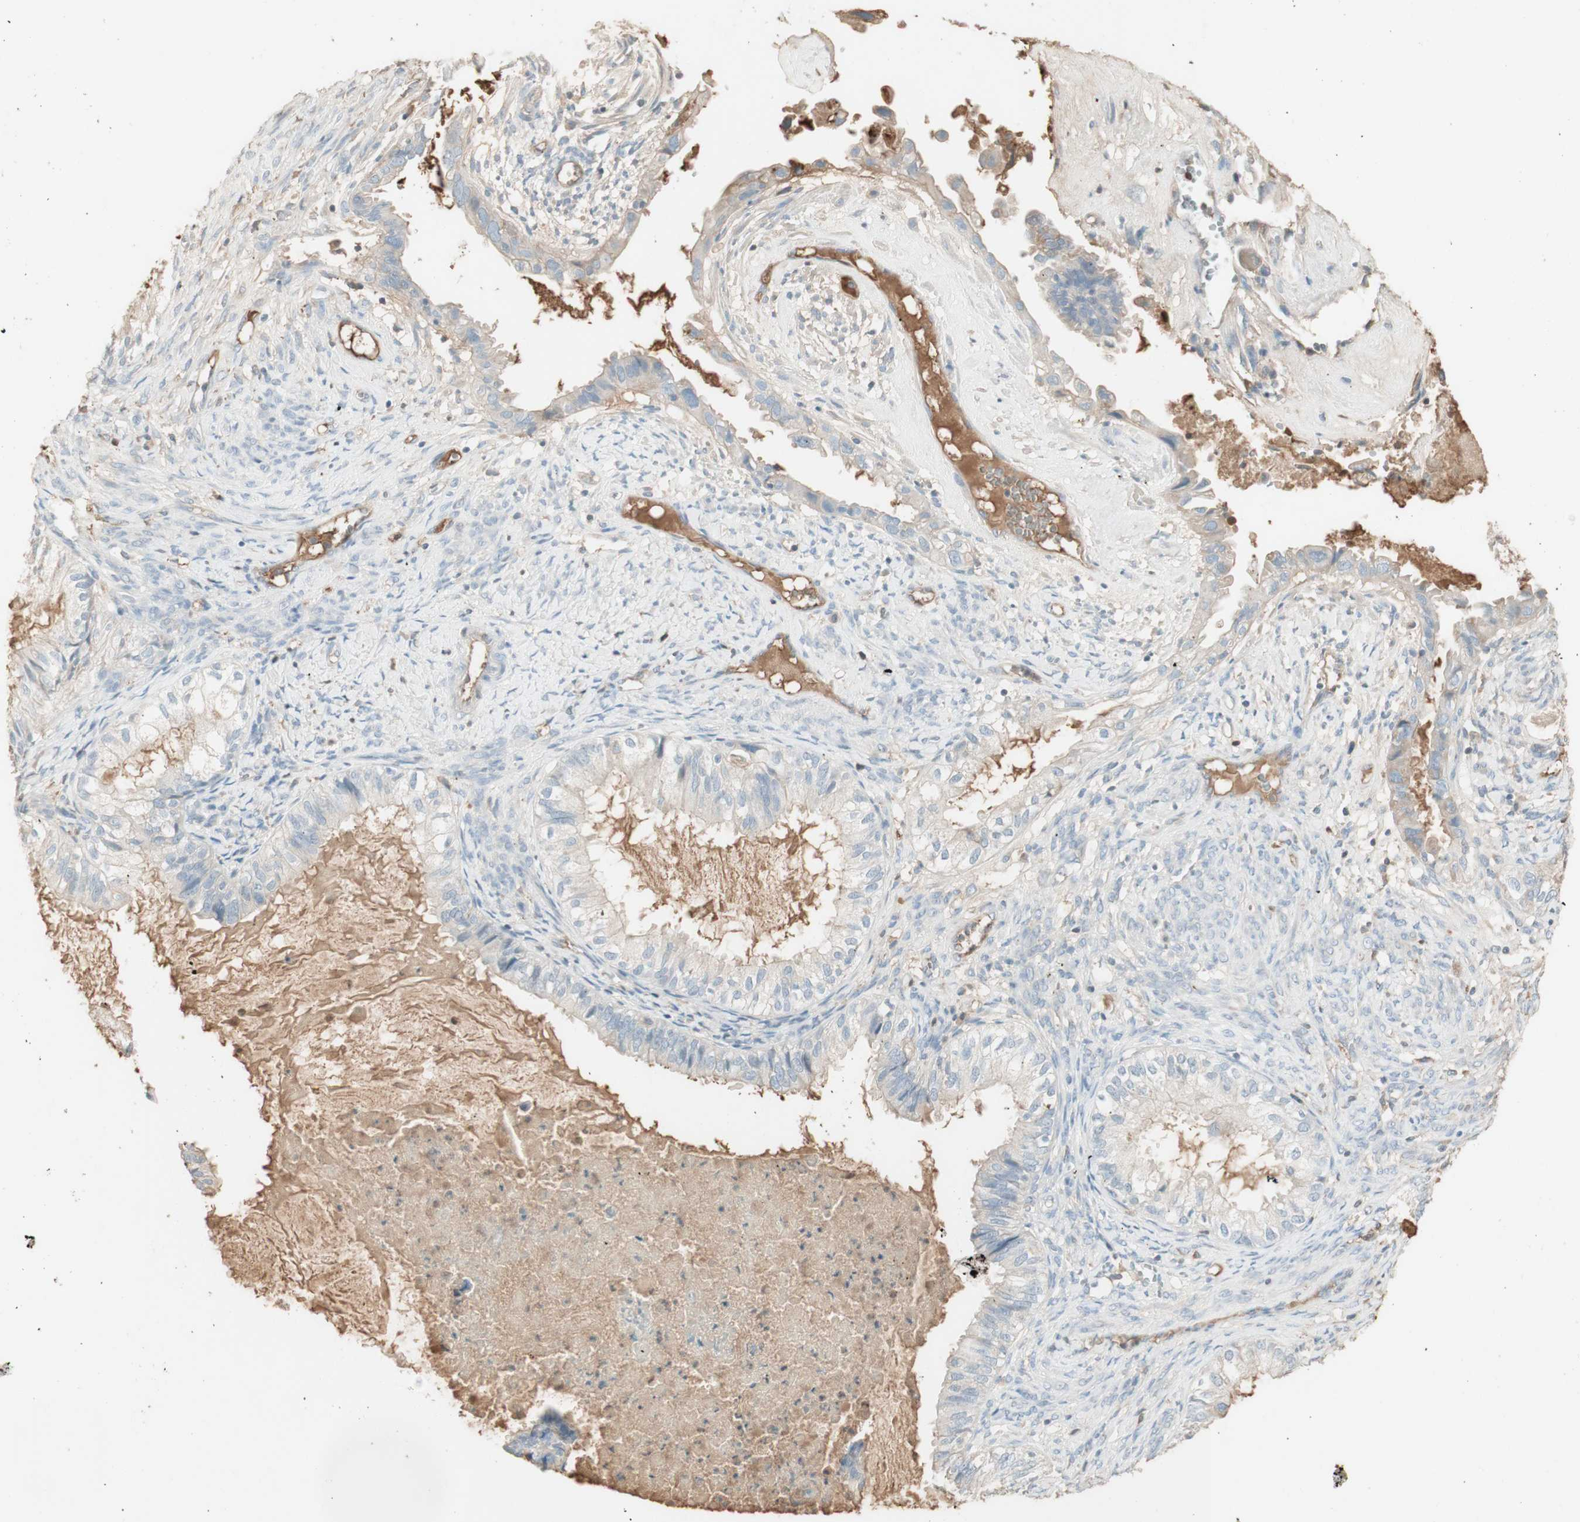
{"staining": {"intensity": "negative", "quantity": "none", "location": "none"}, "tissue": "cervical cancer", "cell_type": "Tumor cells", "image_type": "cancer", "snomed": [{"axis": "morphology", "description": "Normal tissue, NOS"}, {"axis": "morphology", "description": "Adenocarcinoma, NOS"}, {"axis": "topography", "description": "Cervix"}, {"axis": "topography", "description": "Endometrium"}], "caption": "A high-resolution photomicrograph shows immunohistochemistry staining of adenocarcinoma (cervical), which exhibits no significant staining in tumor cells. (Immunohistochemistry, brightfield microscopy, high magnification).", "gene": "IFNG", "patient": {"sex": "female", "age": 86}}